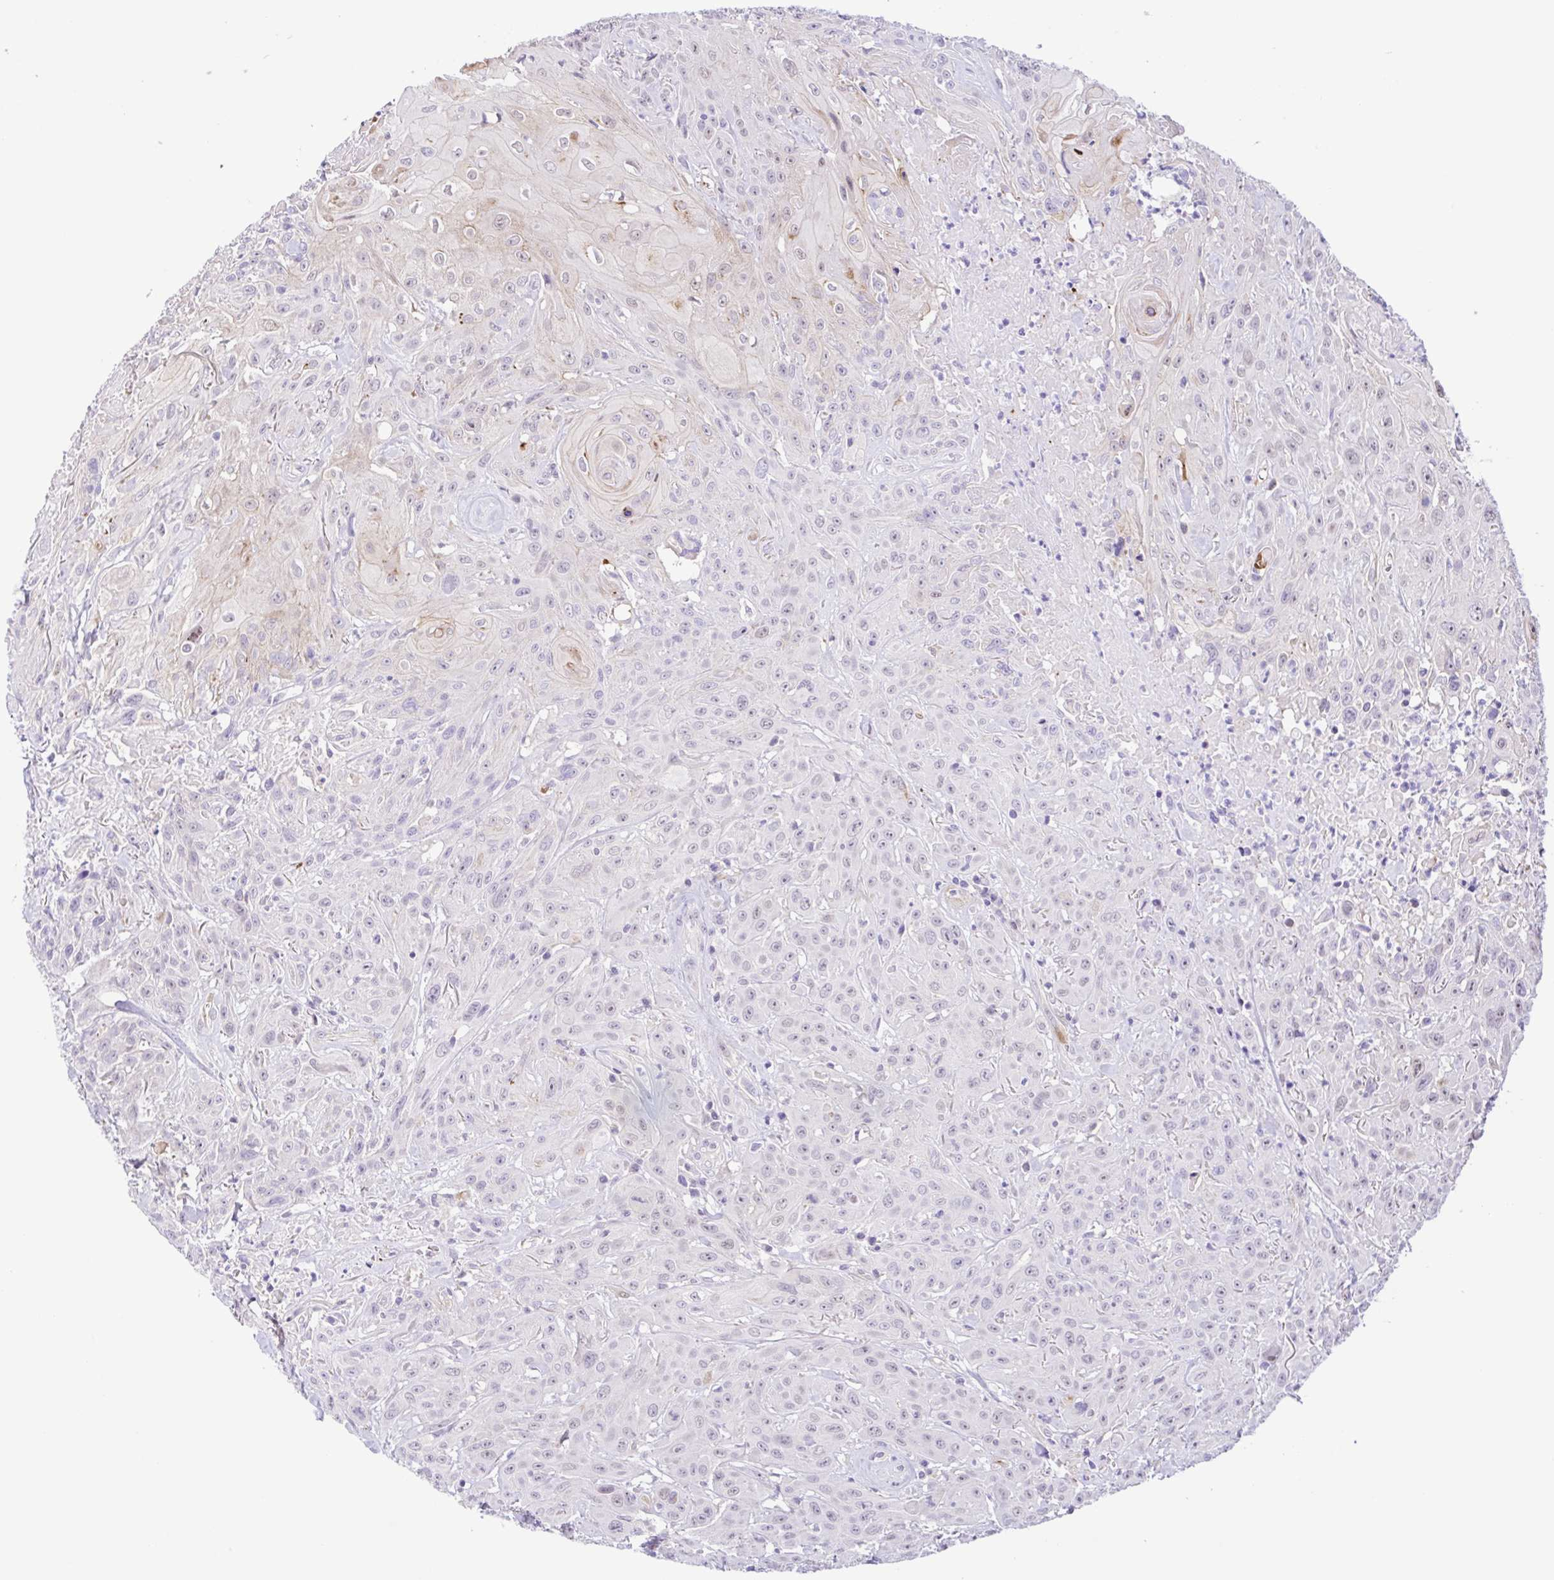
{"staining": {"intensity": "weak", "quantity": "<25%", "location": "cytoplasmic/membranous,nuclear"}, "tissue": "head and neck cancer", "cell_type": "Tumor cells", "image_type": "cancer", "snomed": [{"axis": "morphology", "description": "Squamous cell carcinoma, NOS"}, {"axis": "topography", "description": "Skin"}, {"axis": "topography", "description": "Head-Neck"}], "caption": "IHC image of human head and neck cancer stained for a protein (brown), which demonstrates no positivity in tumor cells. Brightfield microscopy of immunohistochemistry stained with DAB (3,3'-diaminobenzidine) (brown) and hematoxylin (blue), captured at high magnification.", "gene": "DCLK2", "patient": {"sex": "male", "age": 80}}